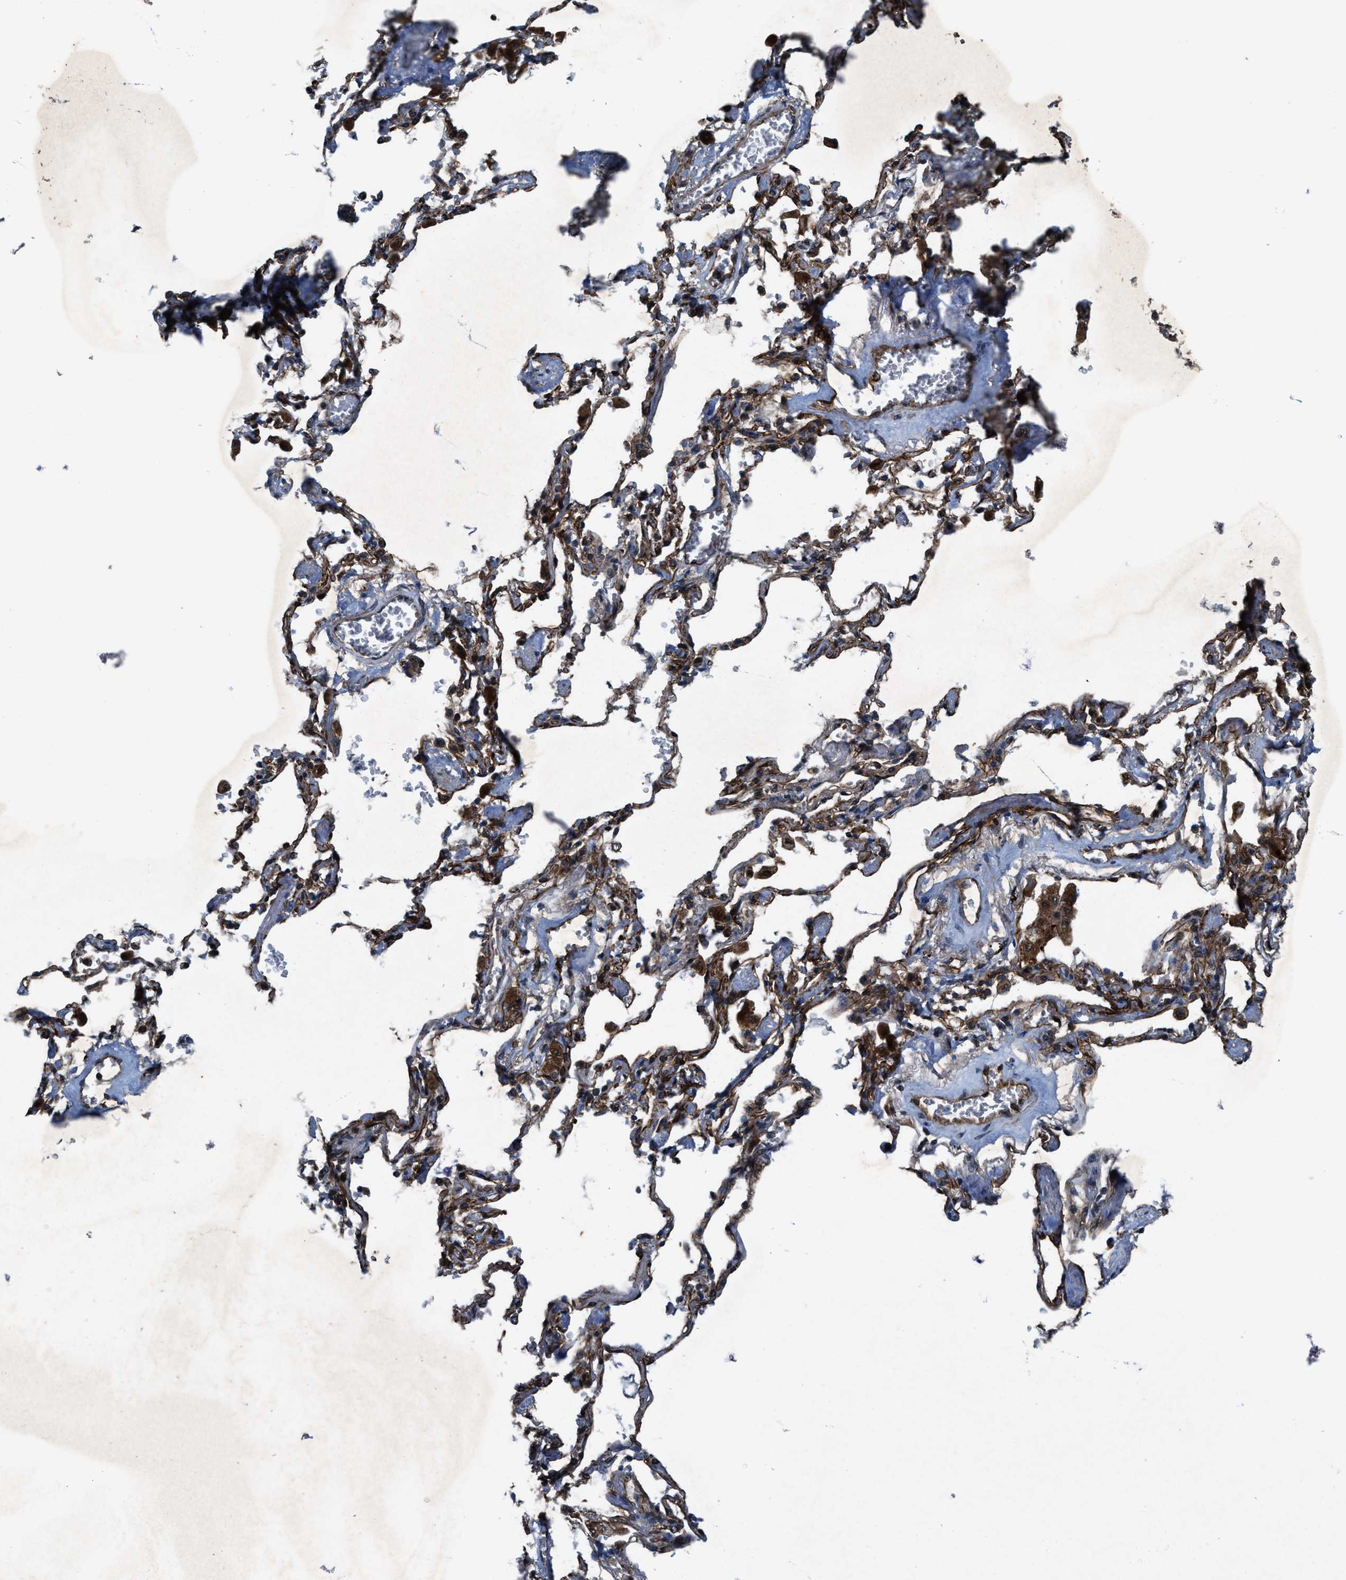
{"staining": {"intensity": "negative", "quantity": "none", "location": "none"}, "tissue": "adipose tissue", "cell_type": "Adipocytes", "image_type": "normal", "snomed": [{"axis": "morphology", "description": "Normal tissue, NOS"}, {"axis": "topography", "description": "Cartilage tissue"}, {"axis": "topography", "description": "Lung"}], "caption": "Immunohistochemistry photomicrograph of unremarkable adipose tissue: human adipose tissue stained with DAB (3,3'-diaminobenzidine) displays no significant protein positivity in adipocytes. The staining was performed using DAB to visualize the protein expression in brown, while the nuclei were stained in blue with hematoxylin (Magnification: 20x).", "gene": "LRRC72", "patient": {"sex": "female", "age": 77}}